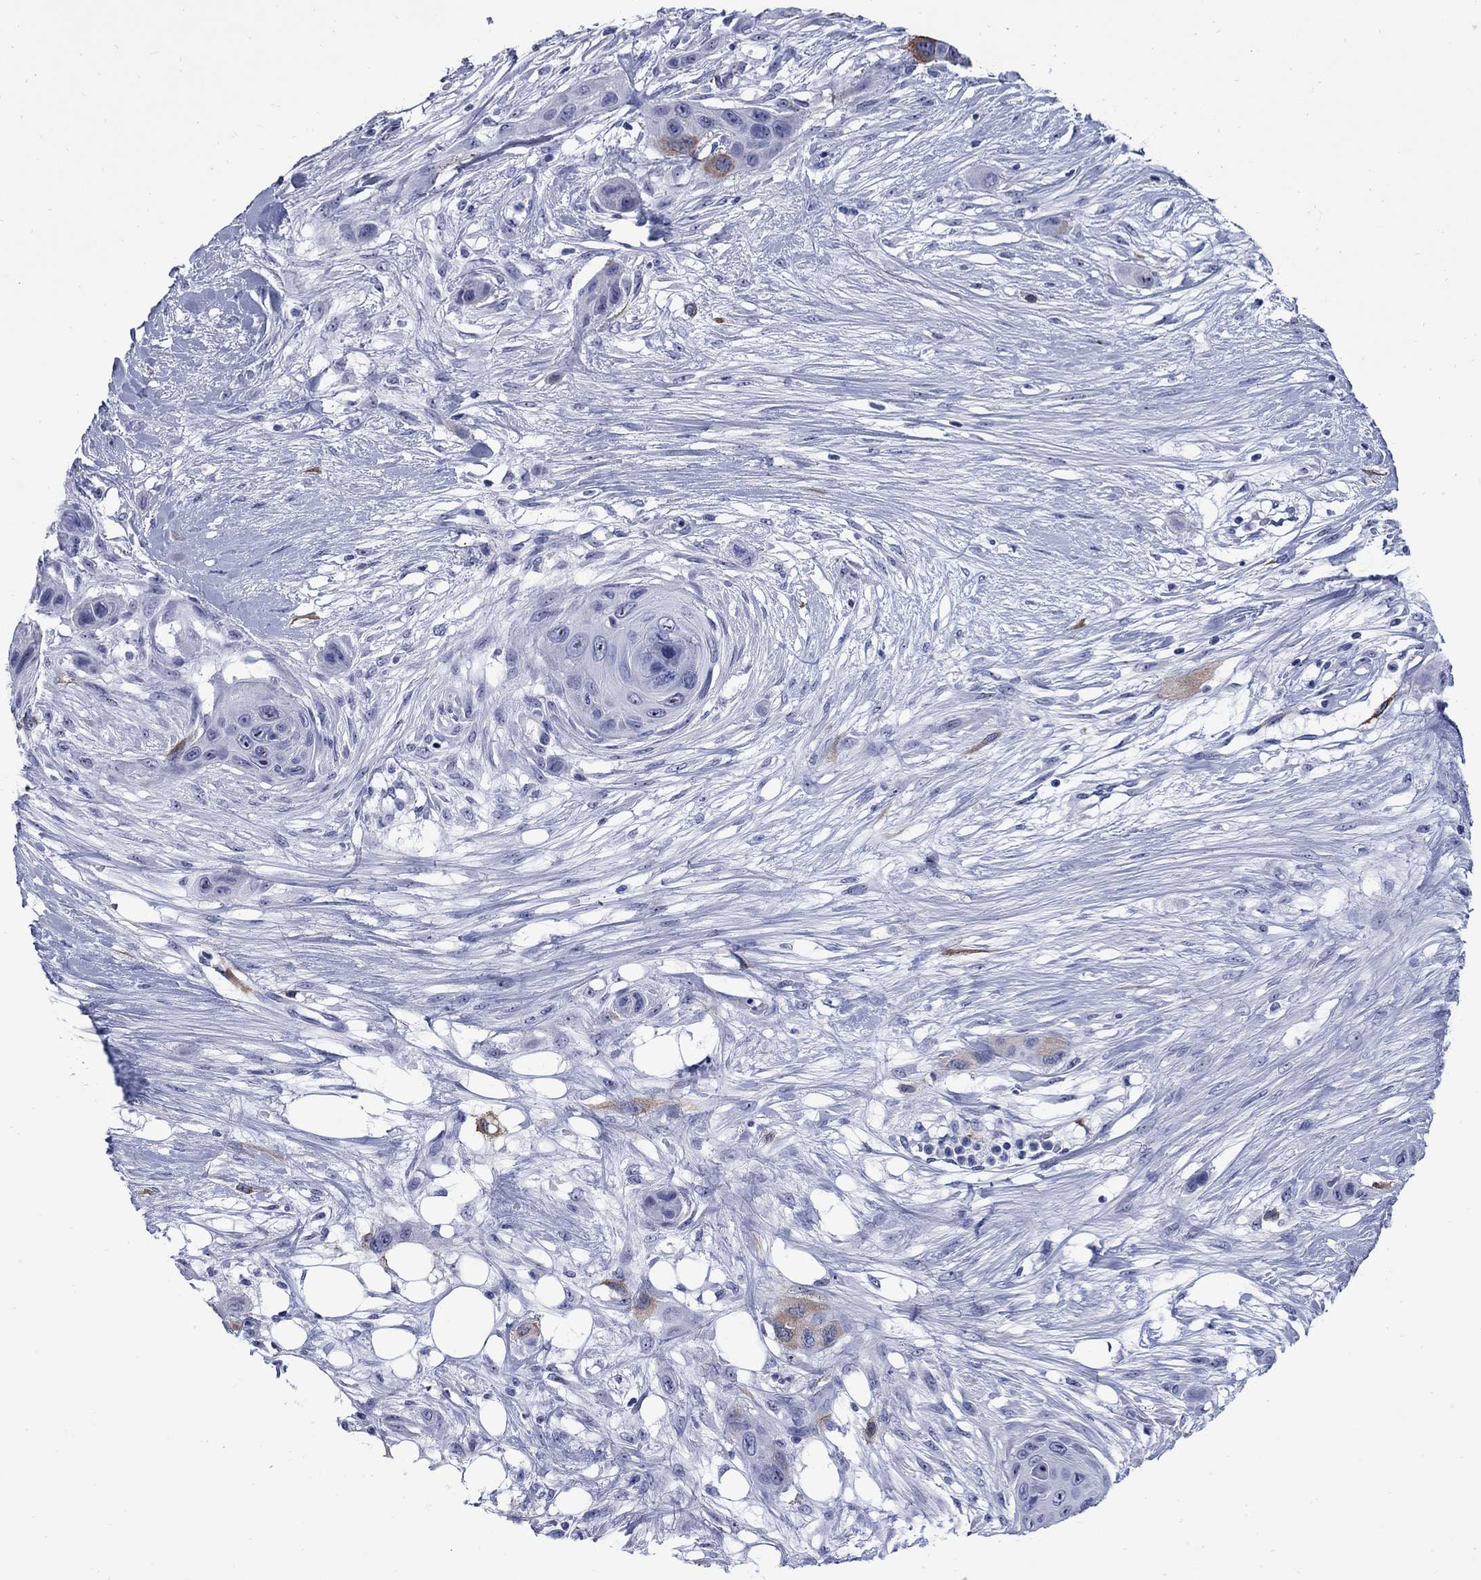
{"staining": {"intensity": "moderate", "quantity": "<25%", "location": "cytoplasmic/membranous"}, "tissue": "skin cancer", "cell_type": "Tumor cells", "image_type": "cancer", "snomed": [{"axis": "morphology", "description": "Squamous cell carcinoma, NOS"}, {"axis": "topography", "description": "Skin"}], "caption": "The immunohistochemical stain labels moderate cytoplasmic/membranous expression in tumor cells of skin squamous cell carcinoma tissue.", "gene": "TACC3", "patient": {"sex": "male", "age": 79}}